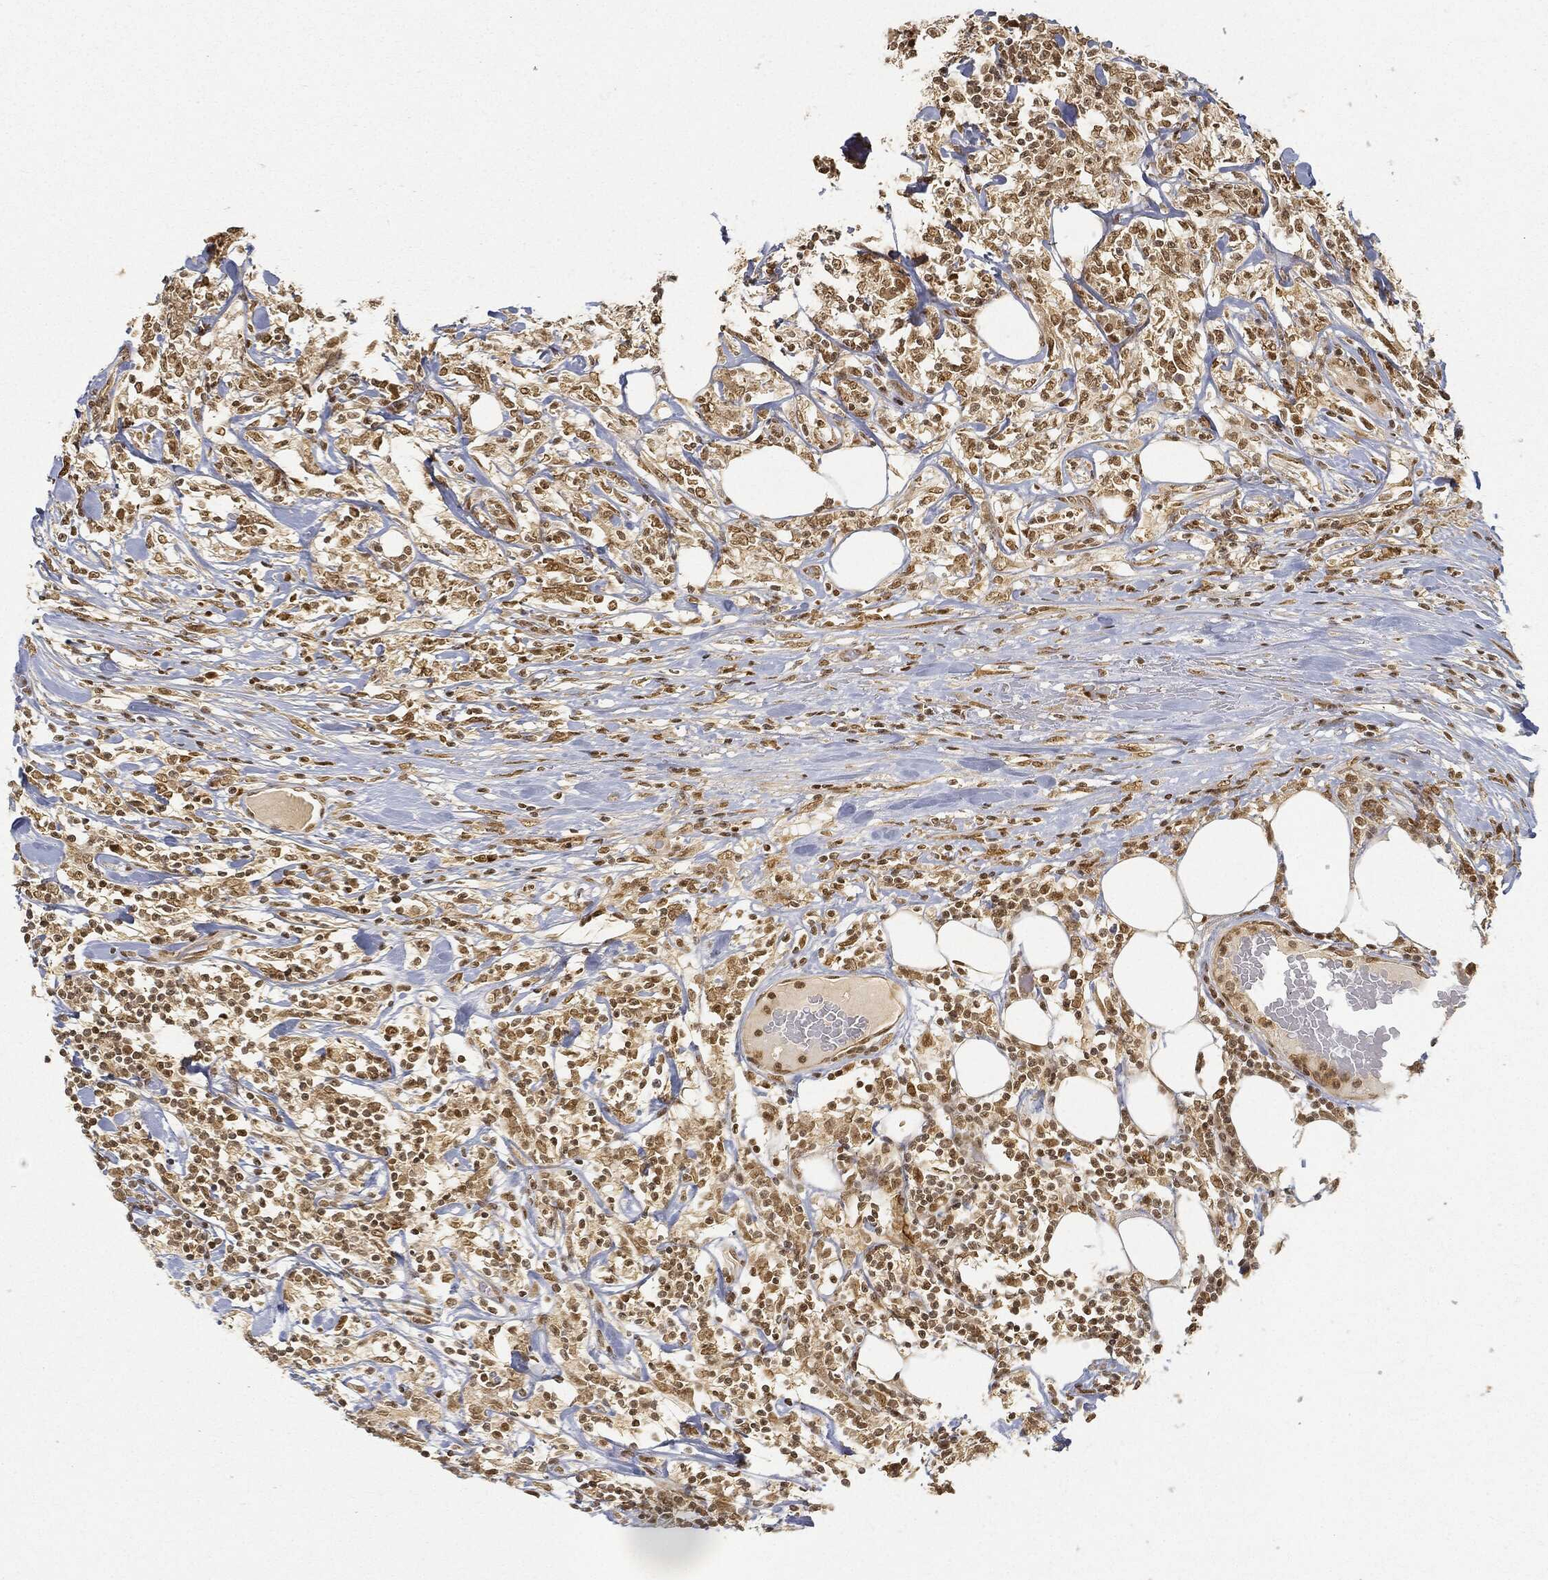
{"staining": {"intensity": "moderate", "quantity": "25%-75%", "location": "nuclear"}, "tissue": "lymphoma", "cell_type": "Tumor cells", "image_type": "cancer", "snomed": [{"axis": "morphology", "description": "Malignant lymphoma, non-Hodgkin's type, High grade"}, {"axis": "topography", "description": "Lymph node"}], "caption": "This micrograph shows immunohistochemistry (IHC) staining of human malignant lymphoma, non-Hodgkin's type (high-grade), with medium moderate nuclear positivity in about 25%-75% of tumor cells.", "gene": "CIB1", "patient": {"sex": "female", "age": 84}}